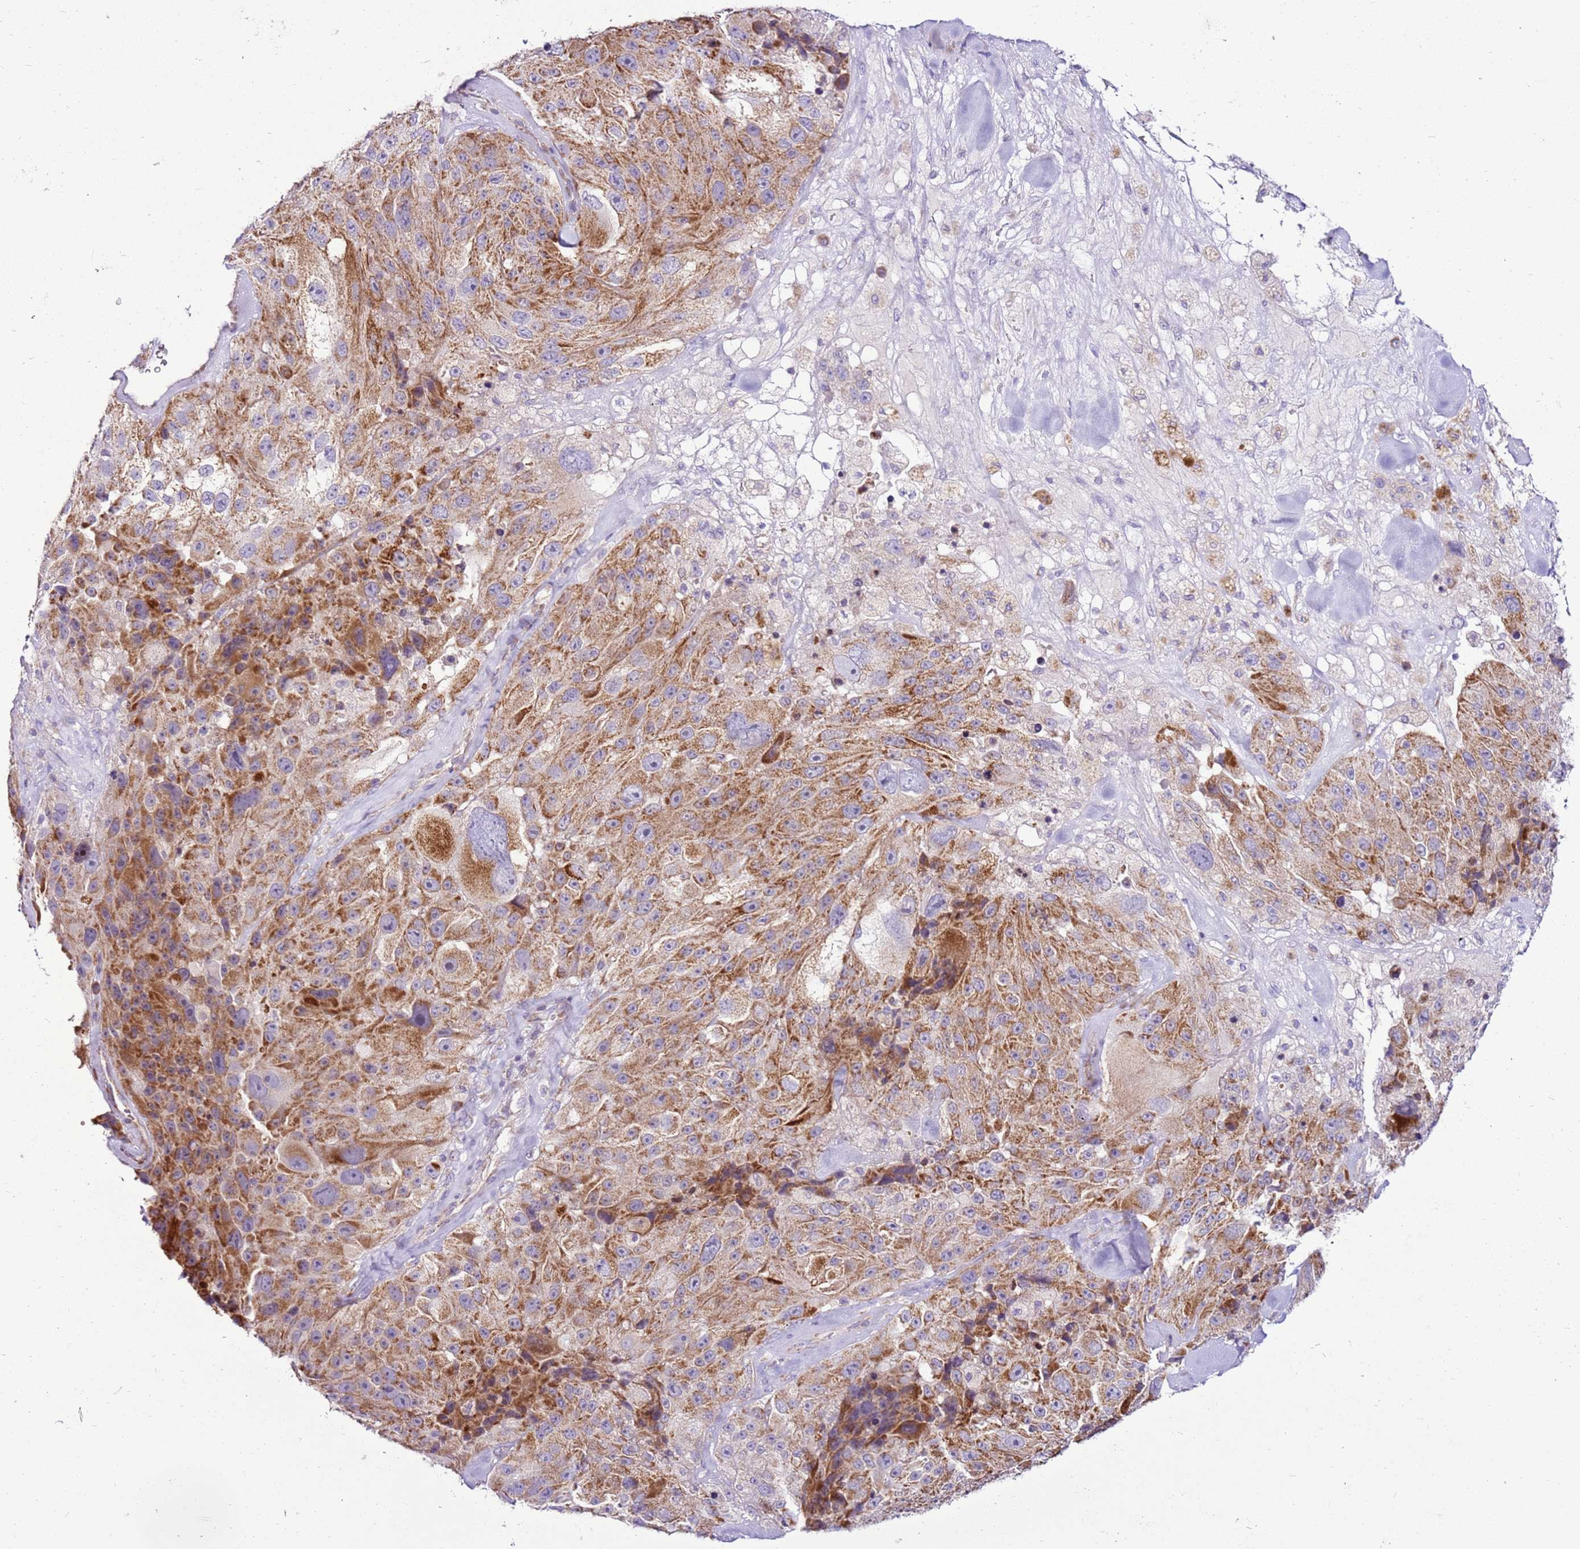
{"staining": {"intensity": "moderate", "quantity": ">75%", "location": "cytoplasmic/membranous"}, "tissue": "melanoma", "cell_type": "Tumor cells", "image_type": "cancer", "snomed": [{"axis": "morphology", "description": "Malignant melanoma, Metastatic site"}, {"axis": "topography", "description": "Lymph node"}], "caption": "Melanoma tissue displays moderate cytoplasmic/membranous expression in approximately >75% of tumor cells, visualized by immunohistochemistry.", "gene": "MRPL36", "patient": {"sex": "male", "age": 62}}